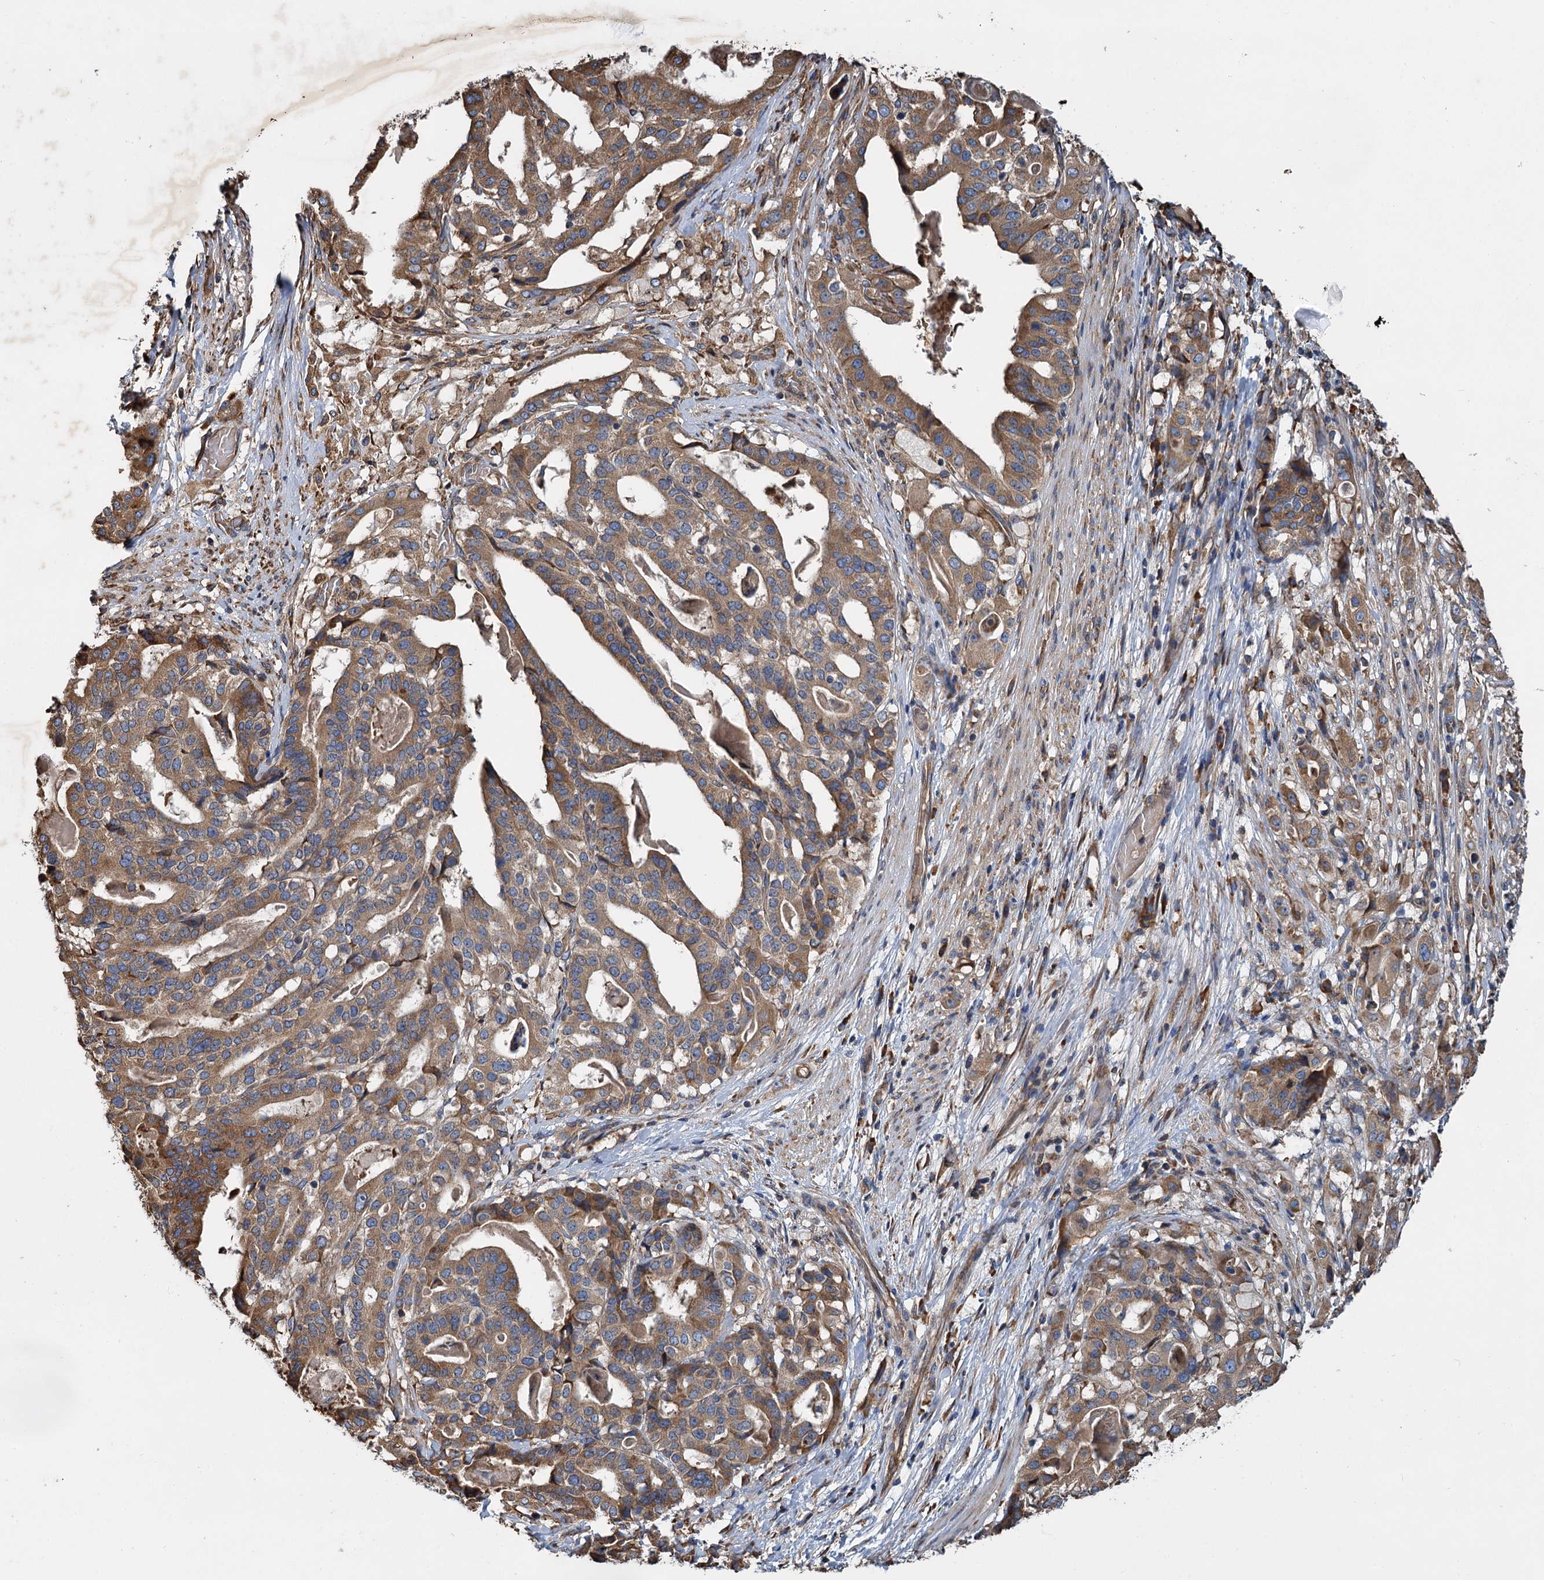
{"staining": {"intensity": "moderate", "quantity": ">75%", "location": "cytoplasmic/membranous"}, "tissue": "stomach cancer", "cell_type": "Tumor cells", "image_type": "cancer", "snomed": [{"axis": "morphology", "description": "Adenocarcinoma, NOS"}, {"axis": "topography", "description": "Stomach"}], "caption": "Immunohistochemistry (DAB) staining of human stomach cancer (adenocarcinoma) exhibits moderate cytoplasmic/membranous protein staining in about >75% of tumor cells. Nuclei are stained in blue.", "gene": "LINS1", "patient": {"sex": "male", "age": 48}}